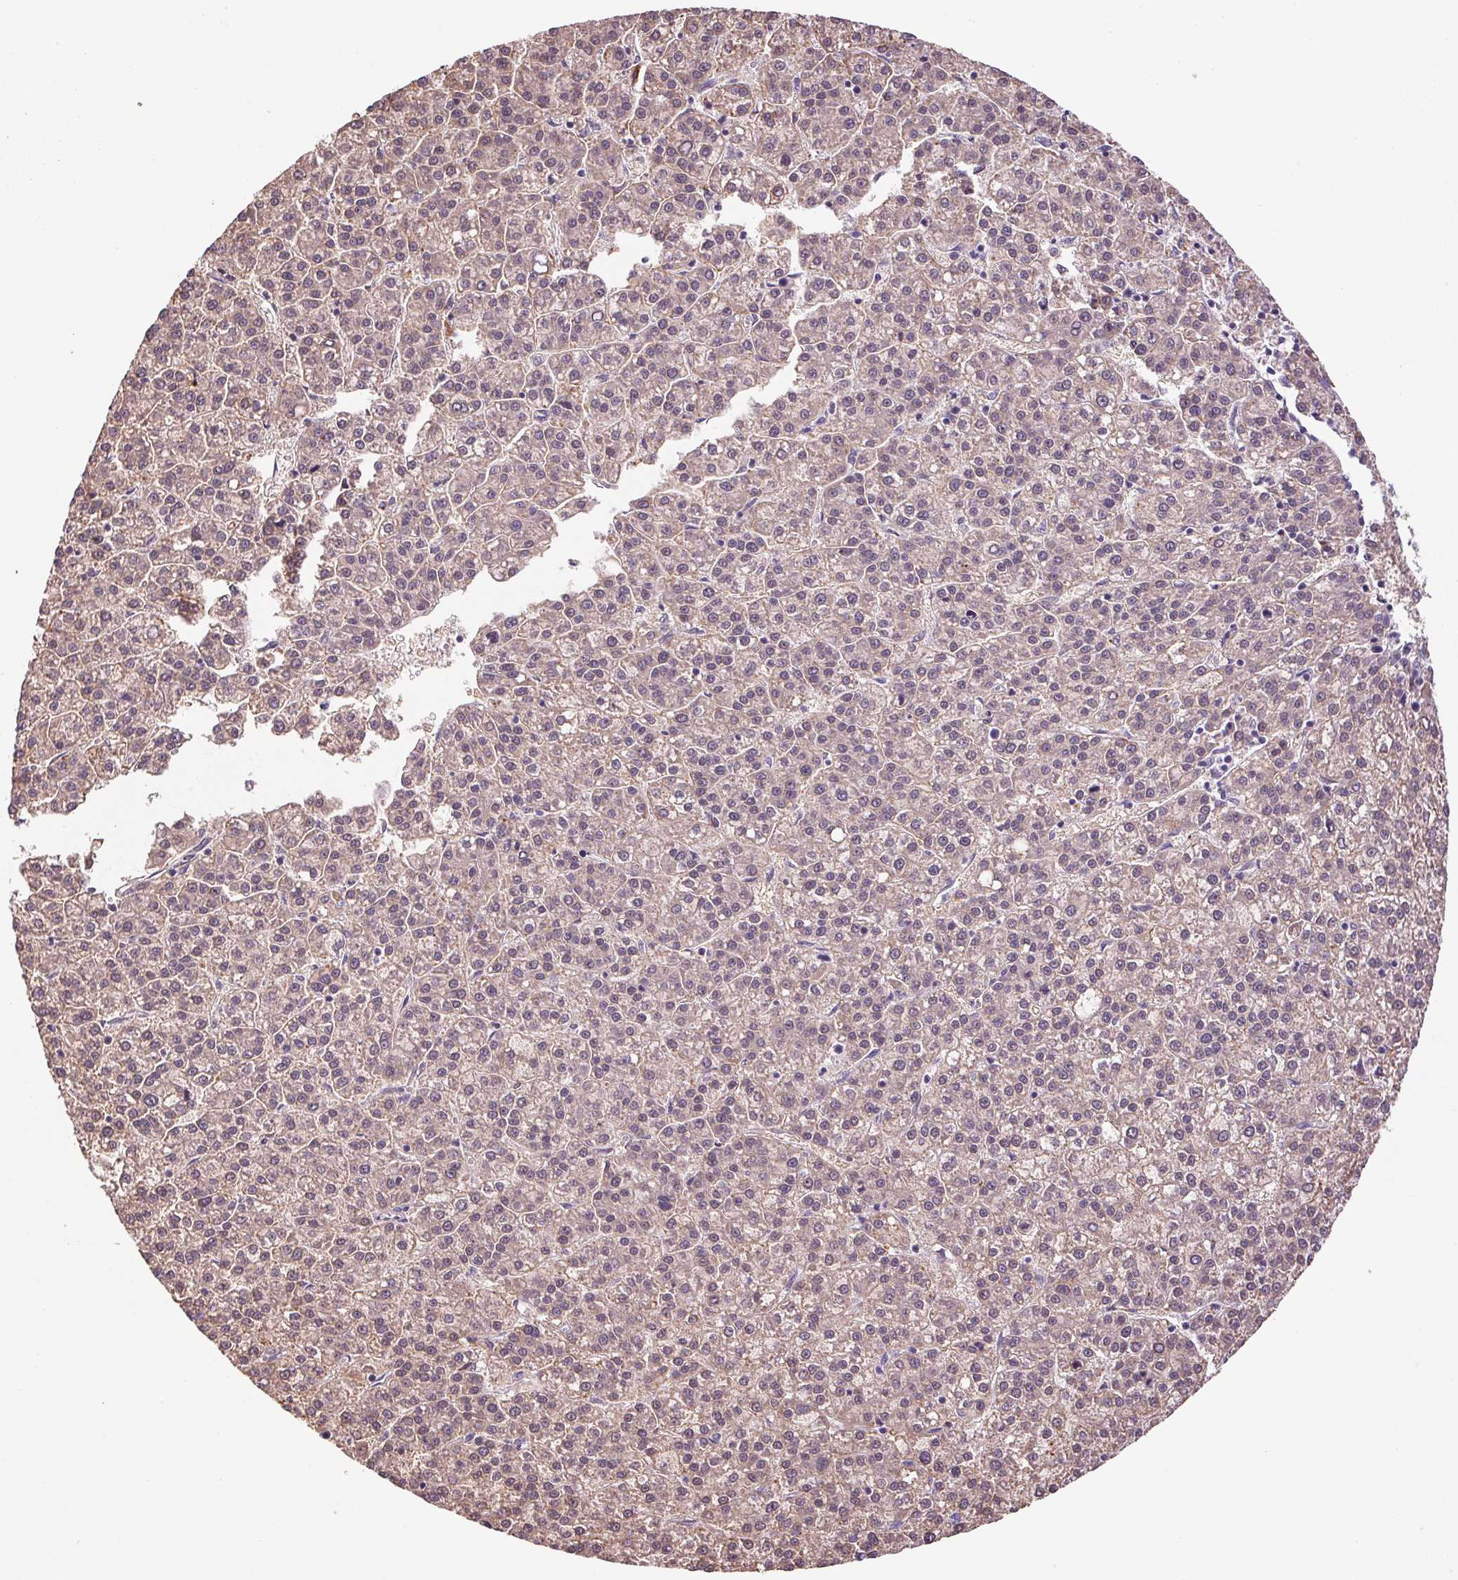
{"staining": {"intensity": "weak", "quantity": ">75%", "location": "cytoplasmic/membranous"}, "tissue": "liver cancer", "cell_type": "Tumor cells", "image_type": "cancer", "snomed": [{"axis": "morphology", "description": "Carcinoma, Hepatocellular, NOS"}, {"axis": "topography", "description": "Liver"}], "caption": "A brown stain labels weak cytoplasmic/membranous staining of a protein in liver cancer (hepatocellular carcinoma) tumor cells.", "gene": "ADH5", "patient": {"sex": "female", "age": 58}}